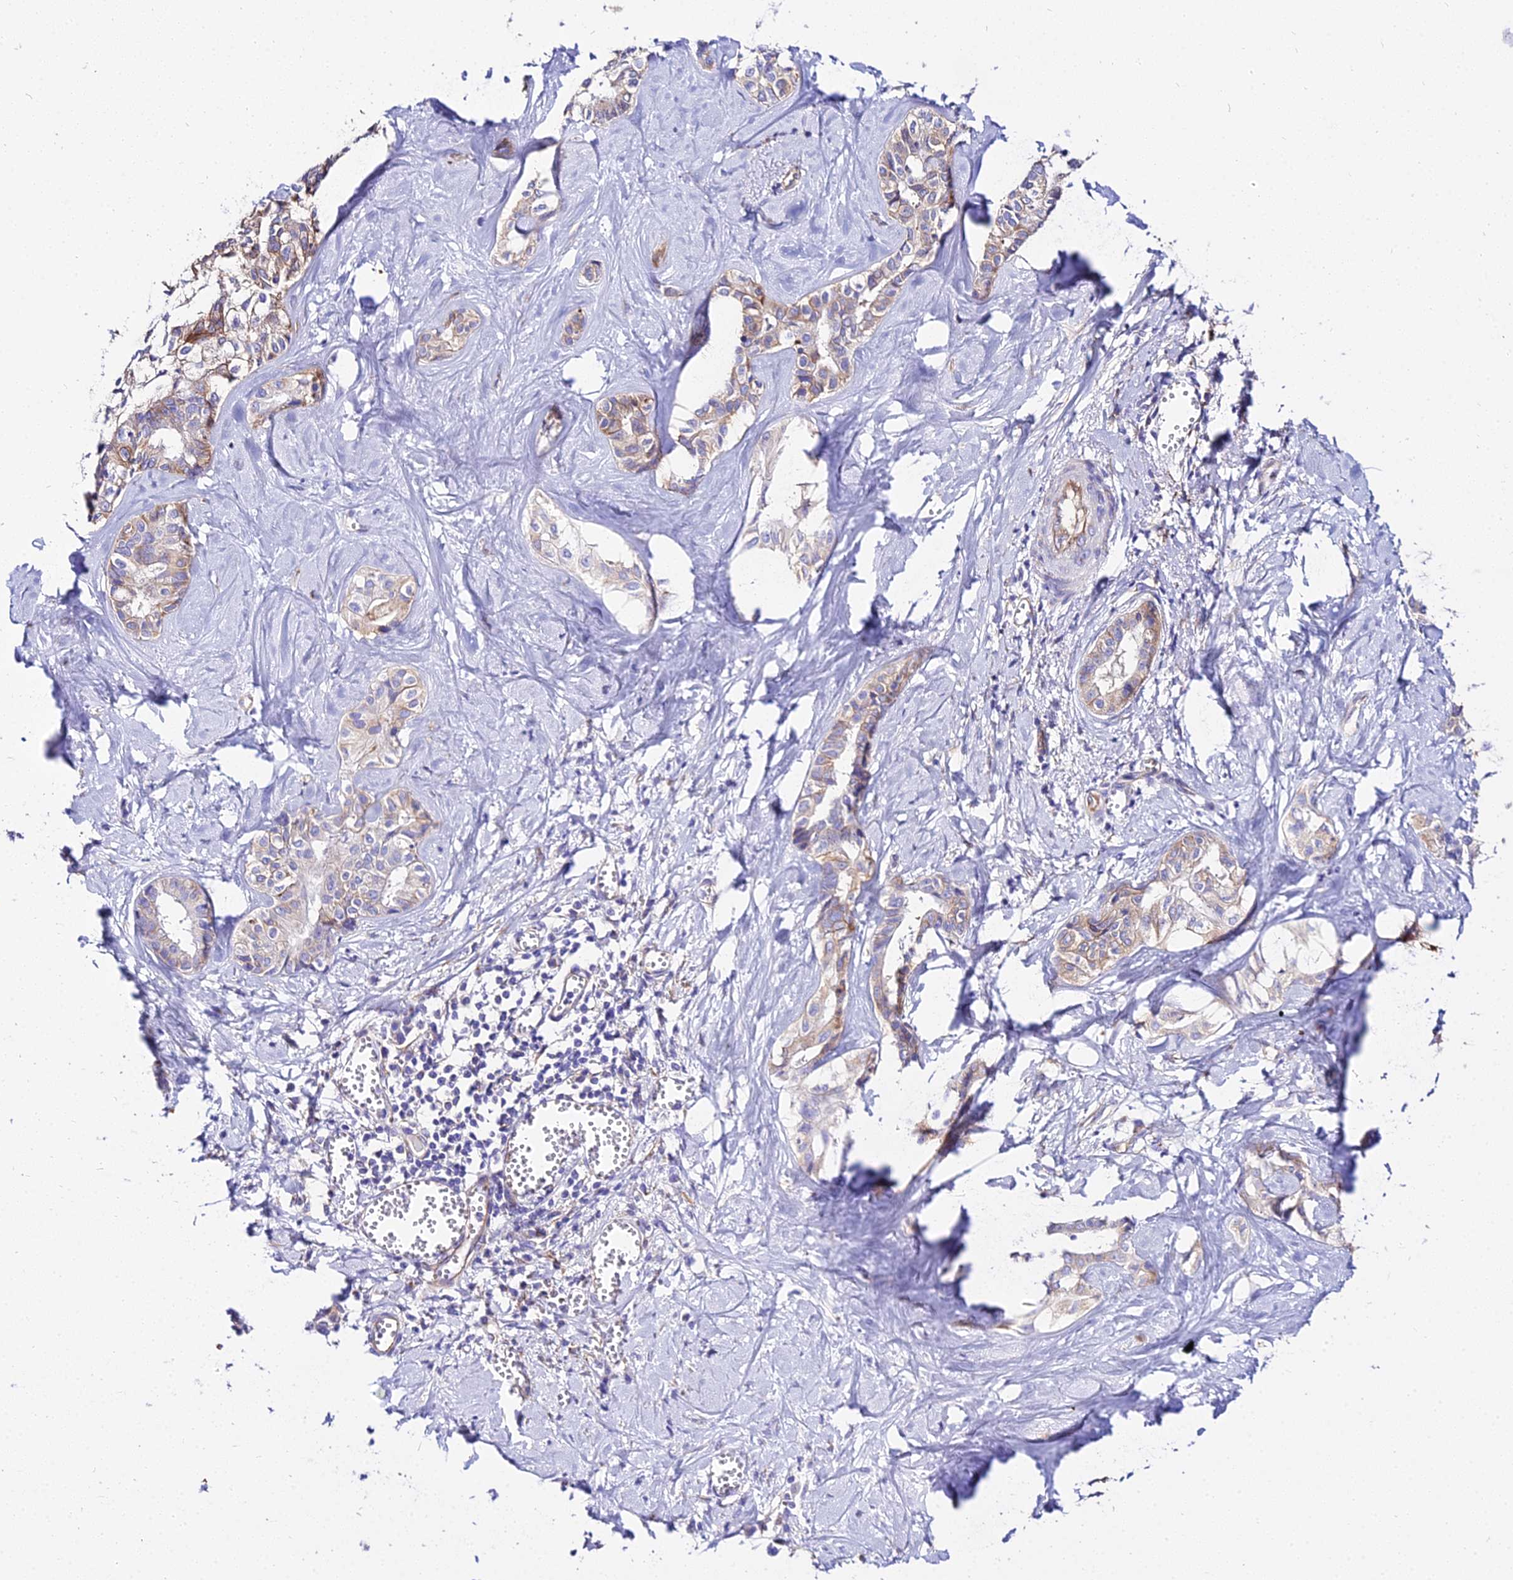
{"staining": {"intensity": "moderate", "quantity": "<25%", "location": "cytoplasmic/membranous"}, "tissue": "liver cancer", "cell_type": "Tumor cells", "image_type": "cancer", "snomed": [{"axis": "morphology", "description": "Cholangiocarcinoma"}, {"axis": "topography", "description": "Liver"}], "caption": "Cholangiocarcinoma (liver) stained for a protein (brown) demonstrates moderate cytoplasmic/membranous positive expression in approximately <25% of tumor cells.", "gene": "TUBA3D", "patient": {"sex": "female", "age": 77}}